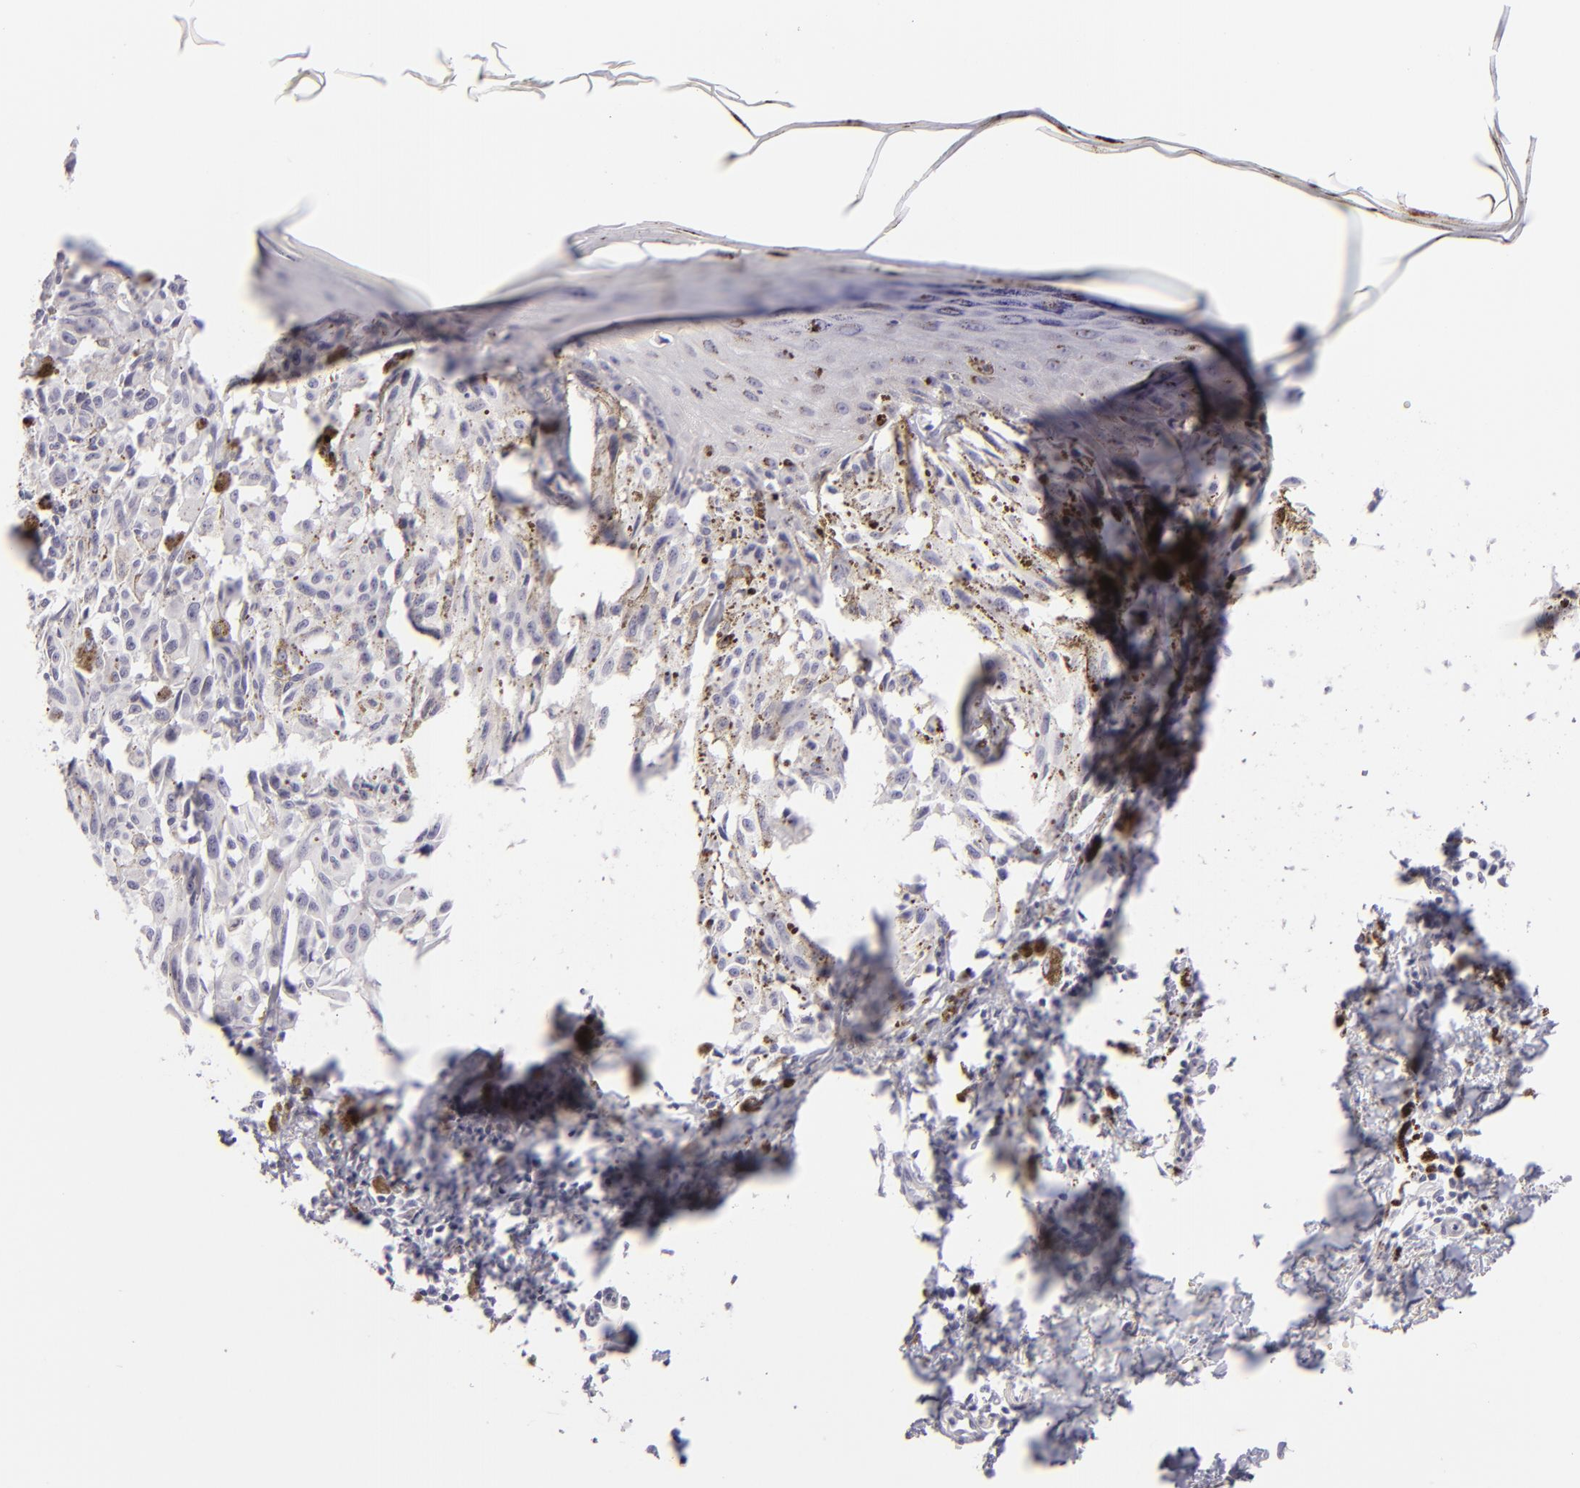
{"staining": {"intensity": "weak", "quantity": "25%-75%", "location": "cytoplasmic/membranous"}, "tissue": "melanoma", "cell_type": "Tumor cells", "image_type": "cancer", "snomed": [{"axis": "morphology", "description": "Malignant melanoma, NOS"}, {"axis": "topography", "description": "Skin"}], "caption": "Malignant melanoma tissue exhibits weak cytoplasmic/membranous expression in about 25%-75% of tumor cells, visualized by immunohistochemistry. (IHC, brightfield microscopy, high magnification).", "gene": "DLG4", "patient": {"sex": "female", "age": 72}}